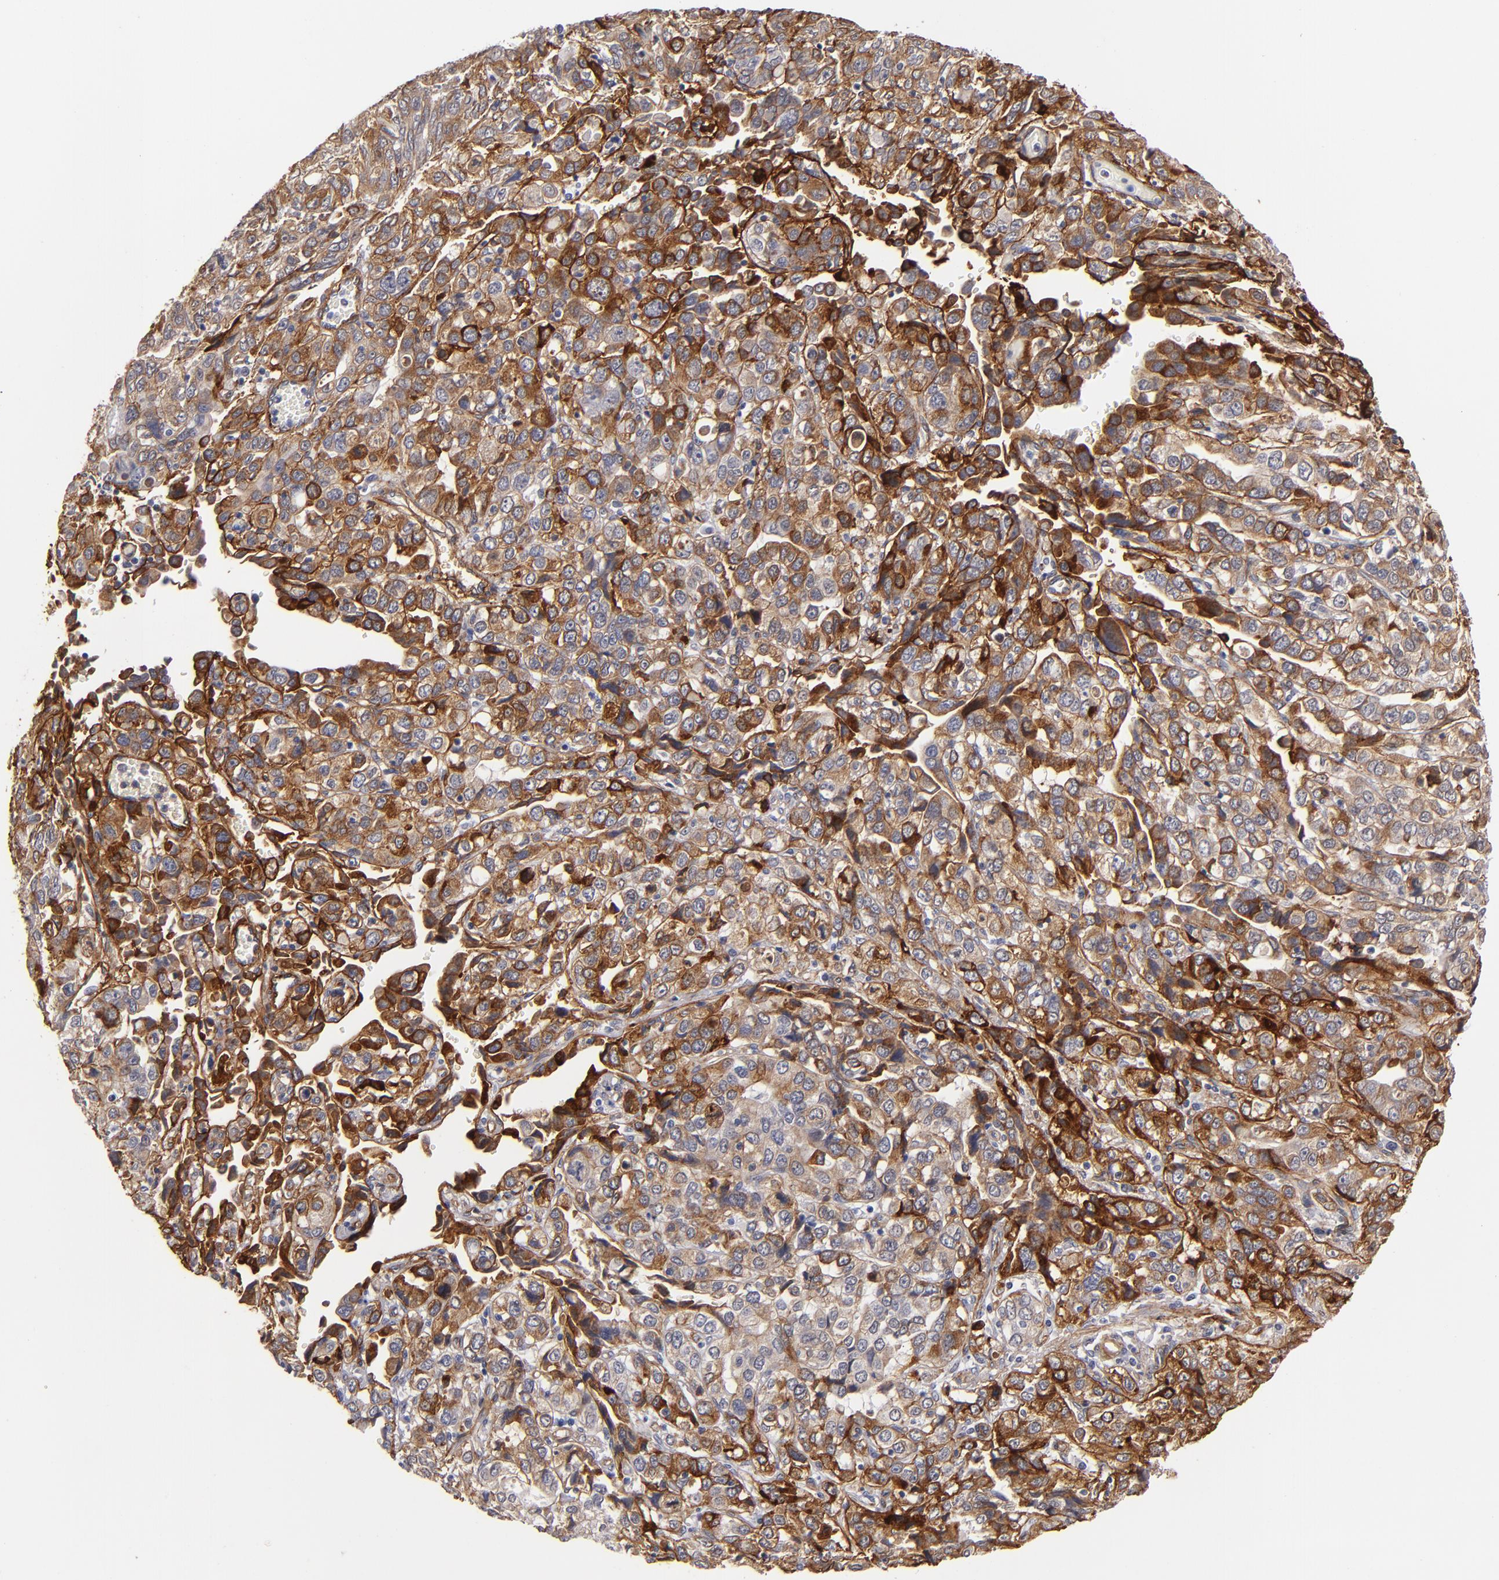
{"staining": {"intensity": "moderate", "quantity": ">75%", "location": "cytoplasmic/membranous"}, "tissue": "stomach cancer", "cell_type": "Tumor cells", "image_type": "cancer", "snomed": [{"axis": "morphology", "description": "Adenocarcinoma, NOS"}, {"axis": "topography", "description": "Stomach, upper"}], "caption": "Stomach cancer was stained to show a protein in brown. There is medium levels of moderate cytoplasmic/membranous positivity in about >75% of tumor cells.", "gene": "LAMC1", "patient": {"sex": "male", "age": 76}}